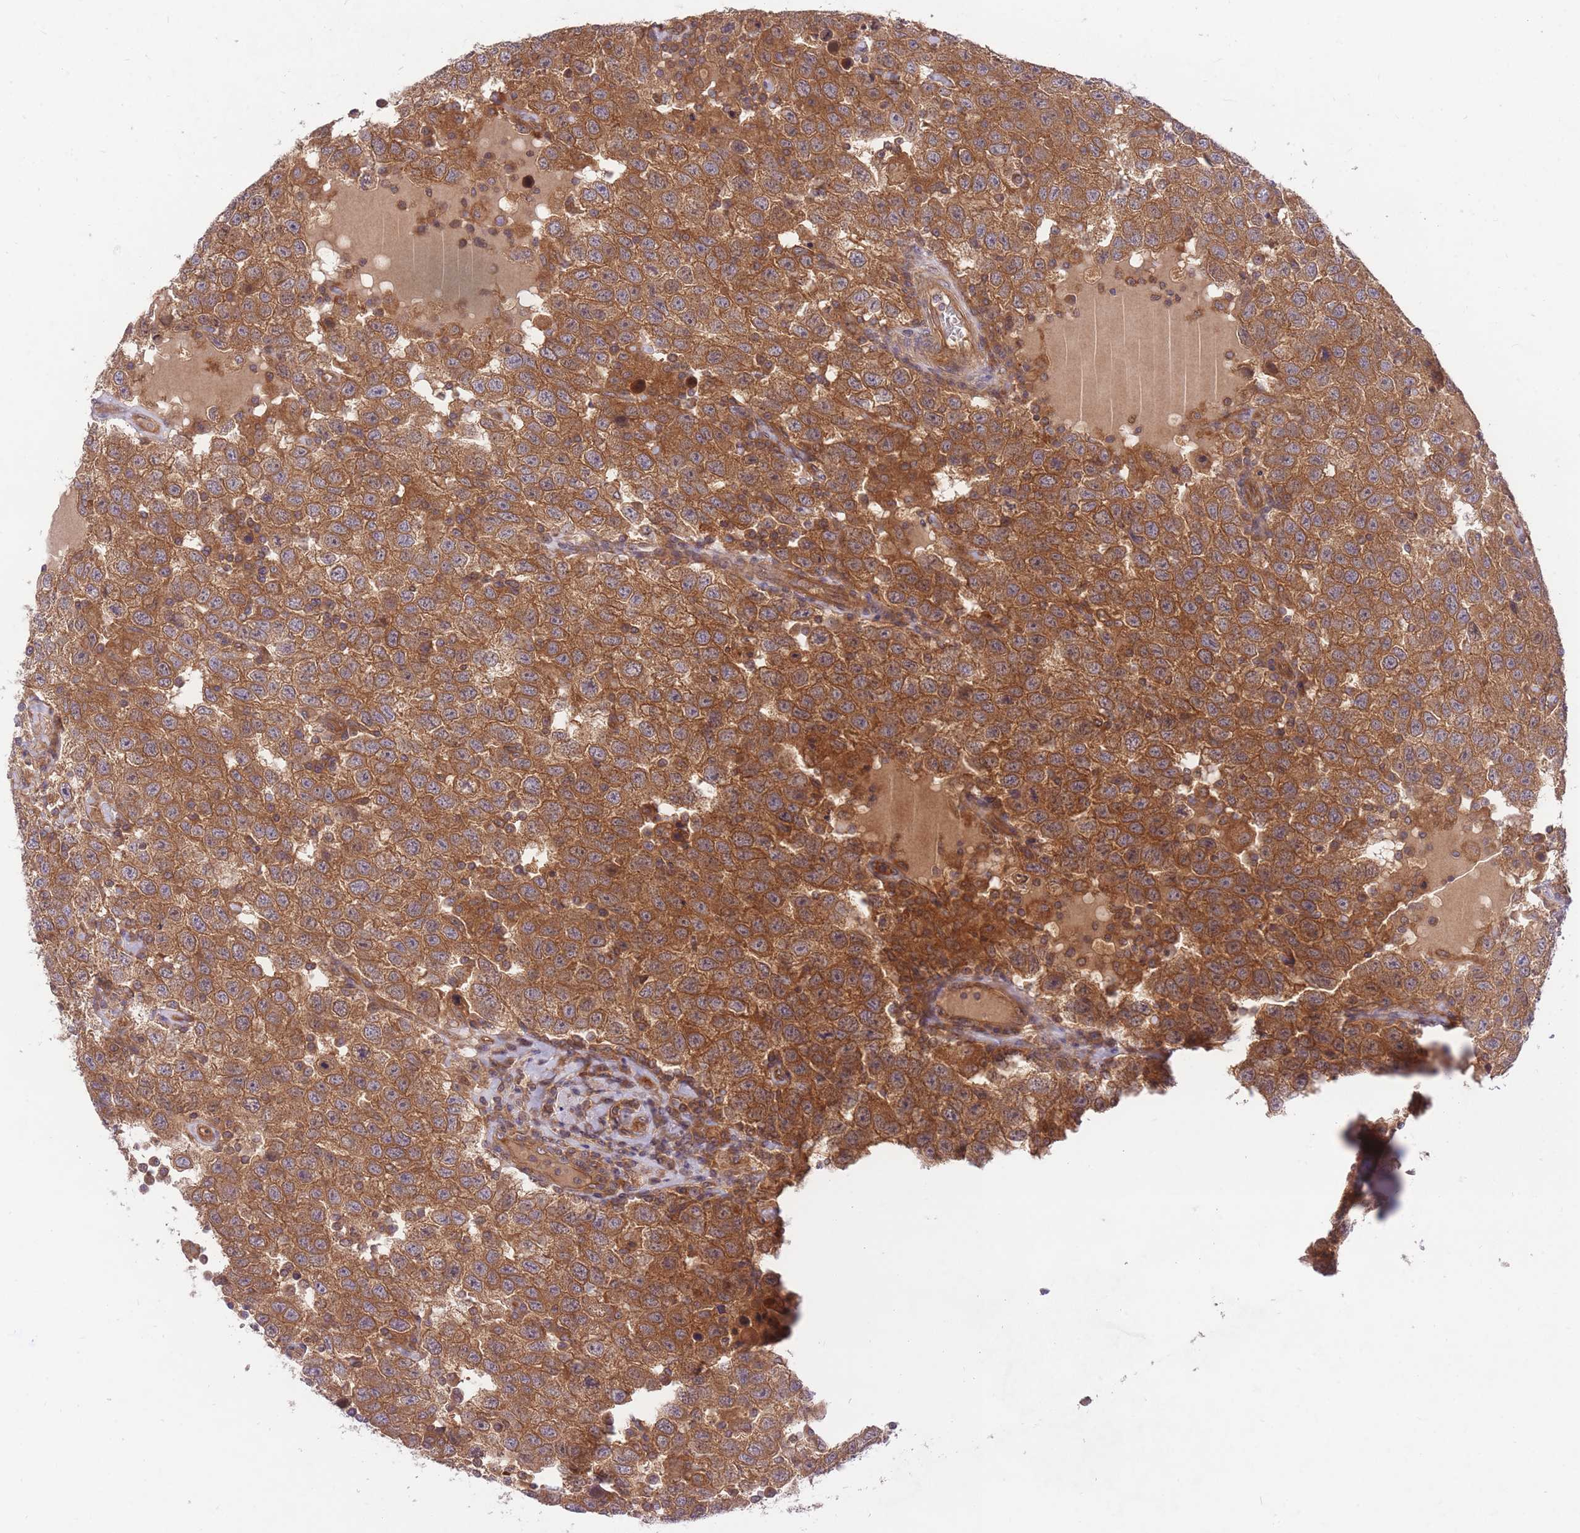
{"staining": {"intensity": "strong", "quantity": ">75%", "location": "cytoplasmic/membranous"}, "tissue": "testis cancer", "cell_type": "Tumor cells", "image_type": "cancer", "snomed": [{"axis": "morphology", "description": "Seminoma, NOS"}, {"axis": "topography", "description": "Testis"}], "caption": "Tumor cells exhibit strong cytoplasmic/membranous expression in approximately >75% of cells in seminoma (testis).", "gene": "PREP", "patient": {"sex": "male", "age": 41}}